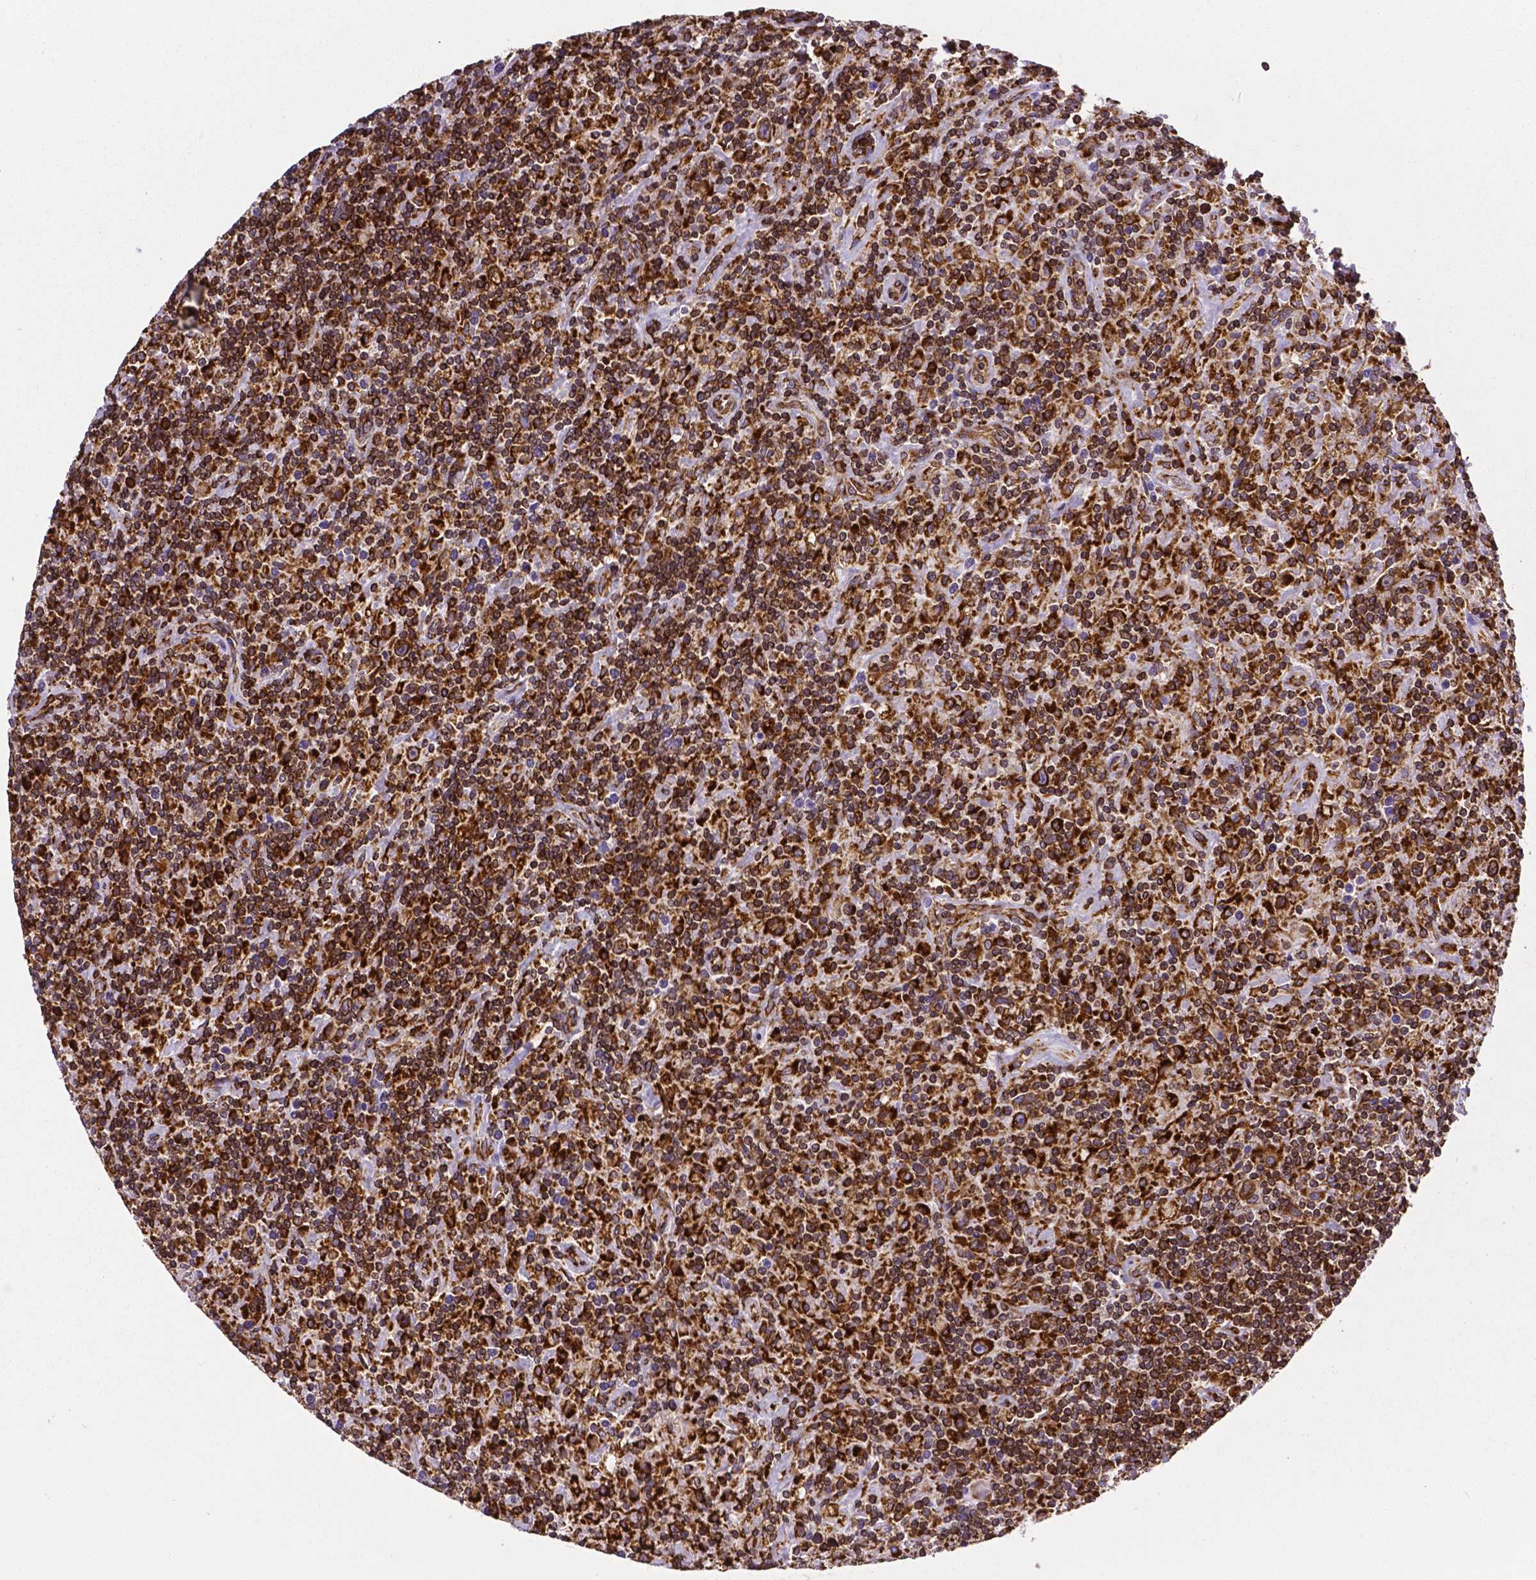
{"staining": {"intensity": "strong", "quantity": ">75%", "location": "cytoplasmic/membranous"}, "tissue": "lymphoma", "cell_type": "Tumor cells", "image_type": "cancer", "snomed": [{"axis": "morphology", "description": "Hodgkin's disease, NOS"}, {"axis": "topography", "description": "Lymph node"}], "caption": "This image shows immunohistochemistry (IHC) staining of lymphoma, with high strong cytoplasmic/membranous staining in about >75% of tumor cells.", "gene": "MTDH", "patient": {"sex": "male", "age": 70}}